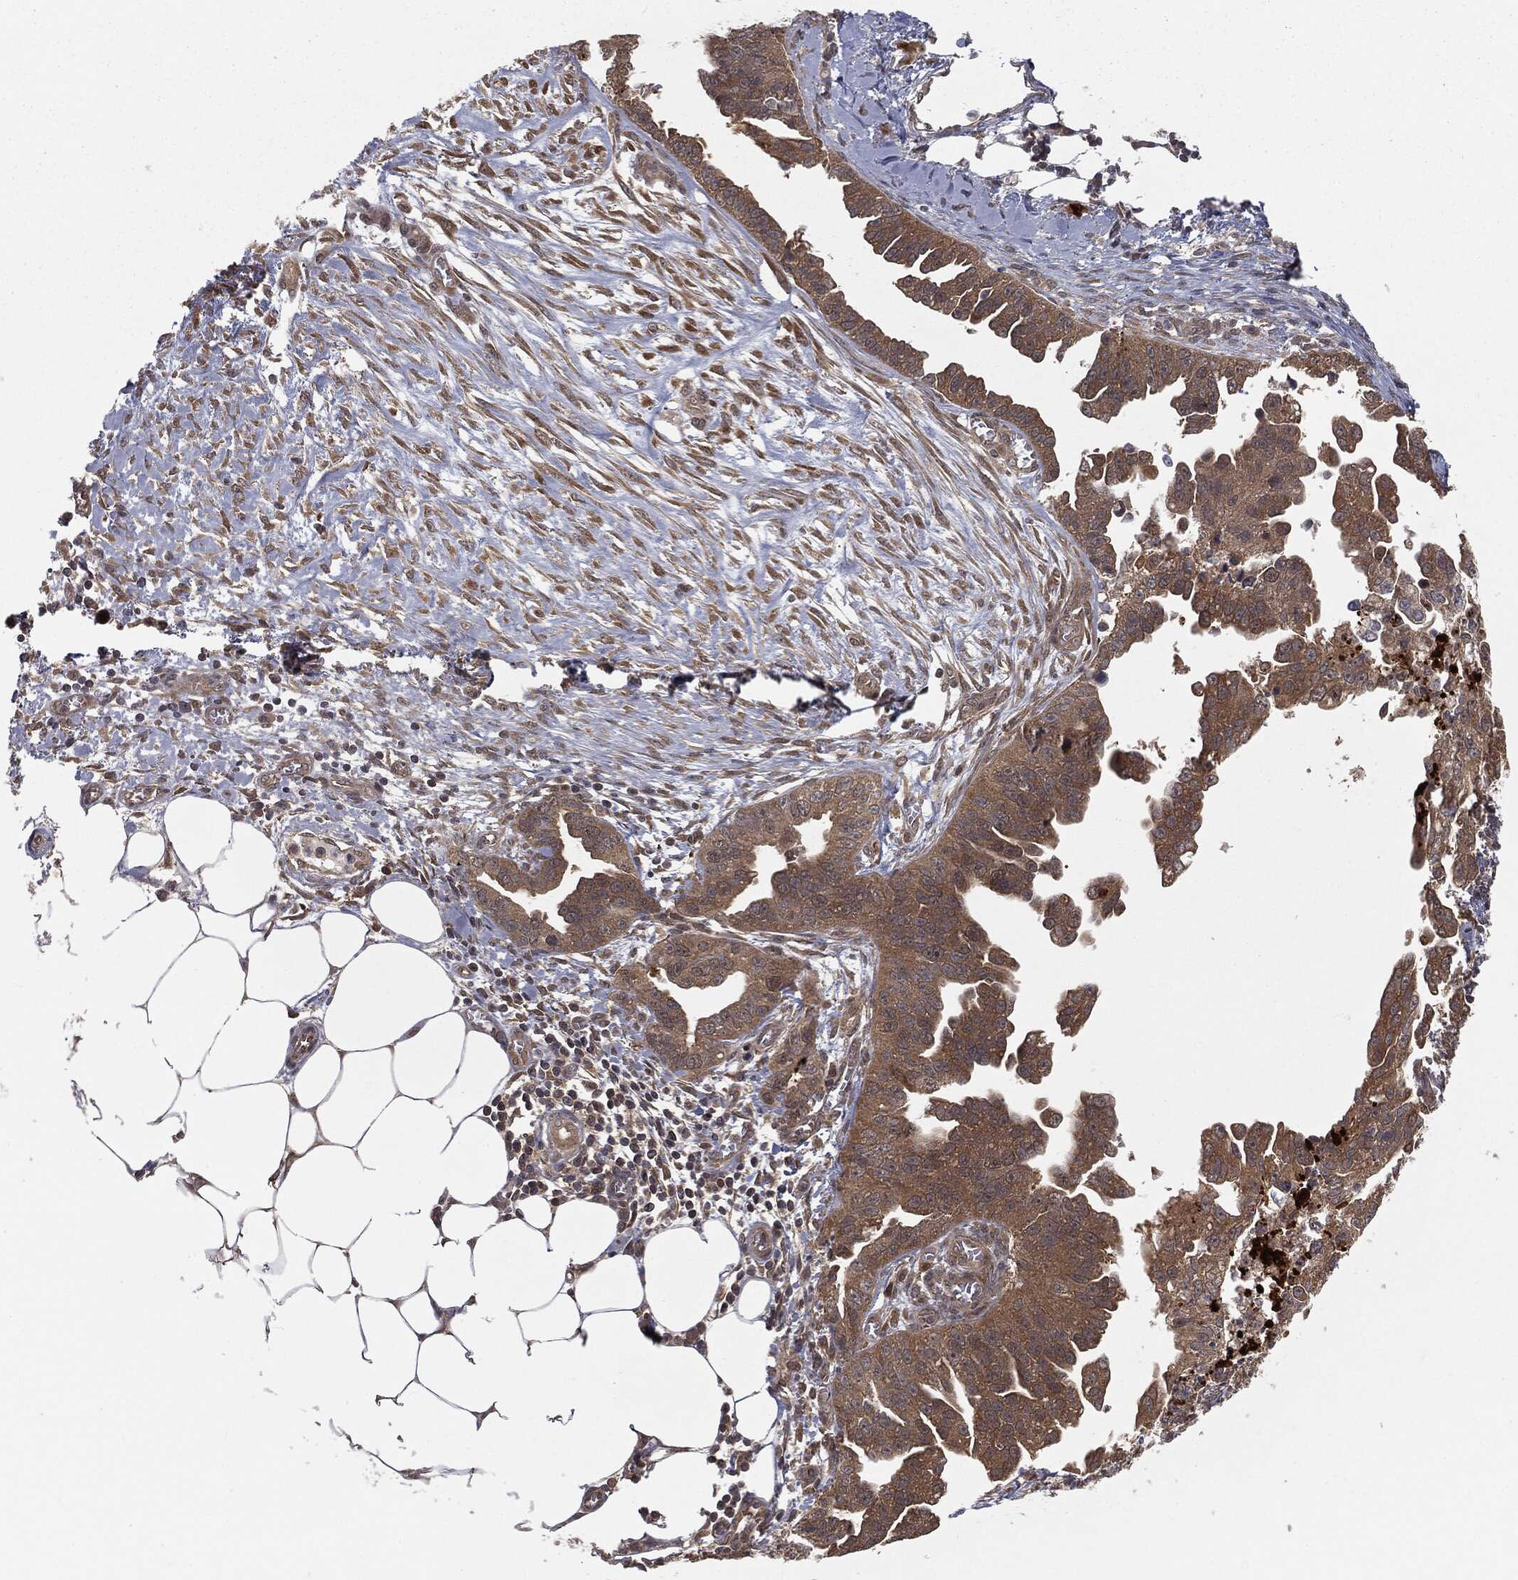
{"staining": {"intensity": "moderate", "quantity": ">75%", "location": "cytoplasmic/membranous"}, "tissue": "ovarian cancer", "cell_type": "Tumor cells", "image_type": "cancer", "snomed": [{"axis": "morphology", "description": "Cystadenocarcinoma, serous, NOS"}, {"axis": "topography", "description": "Ovary"}], "caption": "Ovarian serous cystadenocarcinoma stained with DAB (3,3'-diaminobenzidine) immunohistochemistry demonstrates medium levels of moderate cytoplasmic/membranous expression in about >75% of tumor cells.", "gene": "FBXO7", "patient": {"sex": "female", "age": 75}}